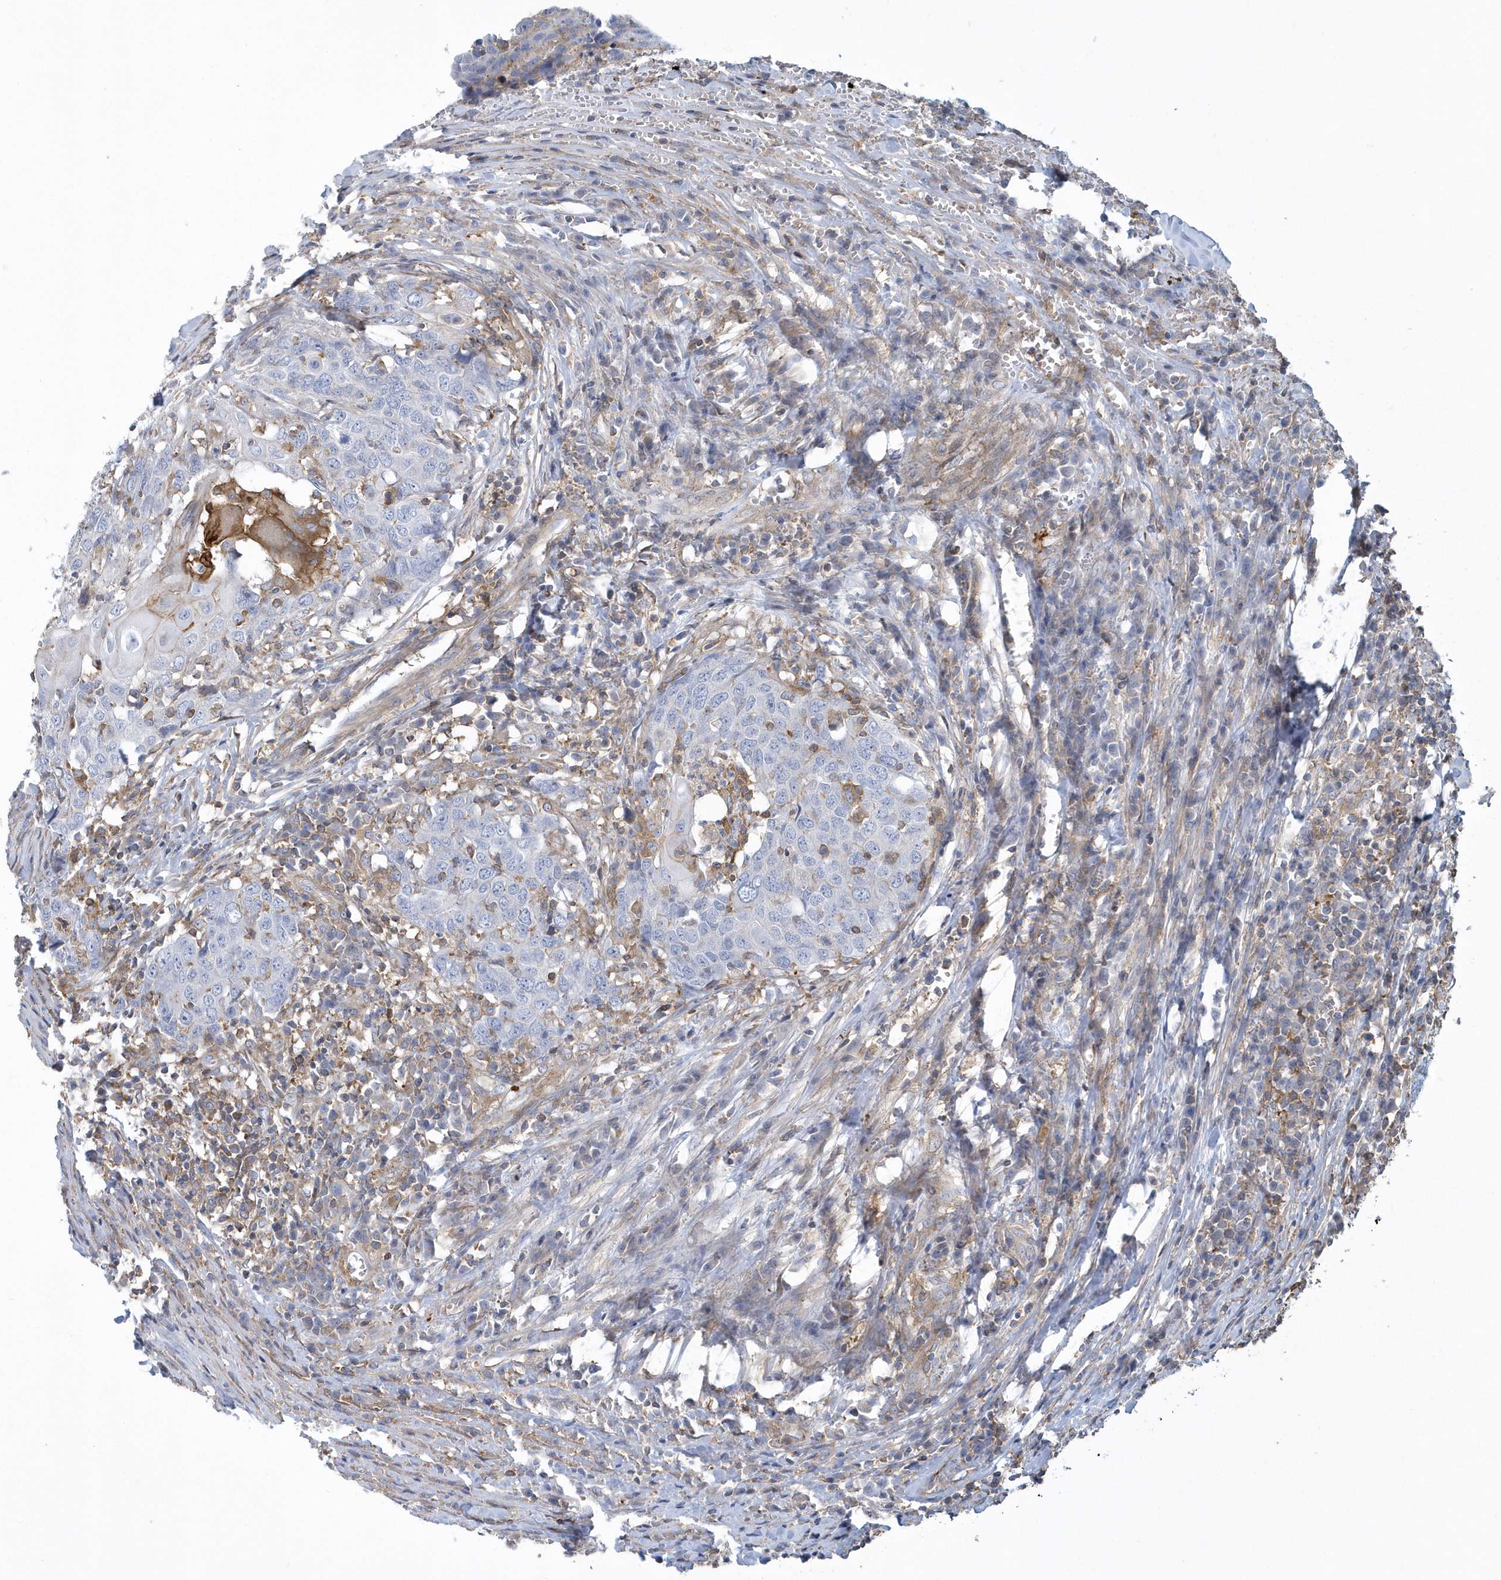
{"staining": {"intensity": "negative", "quantity": "none", "location": "none"}, "tissue": "head and neck cancer", "cell_type": "Tumor cells", "image_type": "cancer", "snomed": [{"axis": "morphology", "description": "Squamous cell carcinoma, NOS"}, {"axis": "topography", "description": "Head-Neck"}], "caption": "This is a photomicrograph of immunohistochemistry (IHC) staining of head and neck squamous cell carcinoma, which shows no staining in tumor cells. Nuclei are stained in blue.", "gene": "ARAP2", "patient": {"sex": "male", "age": 66}}